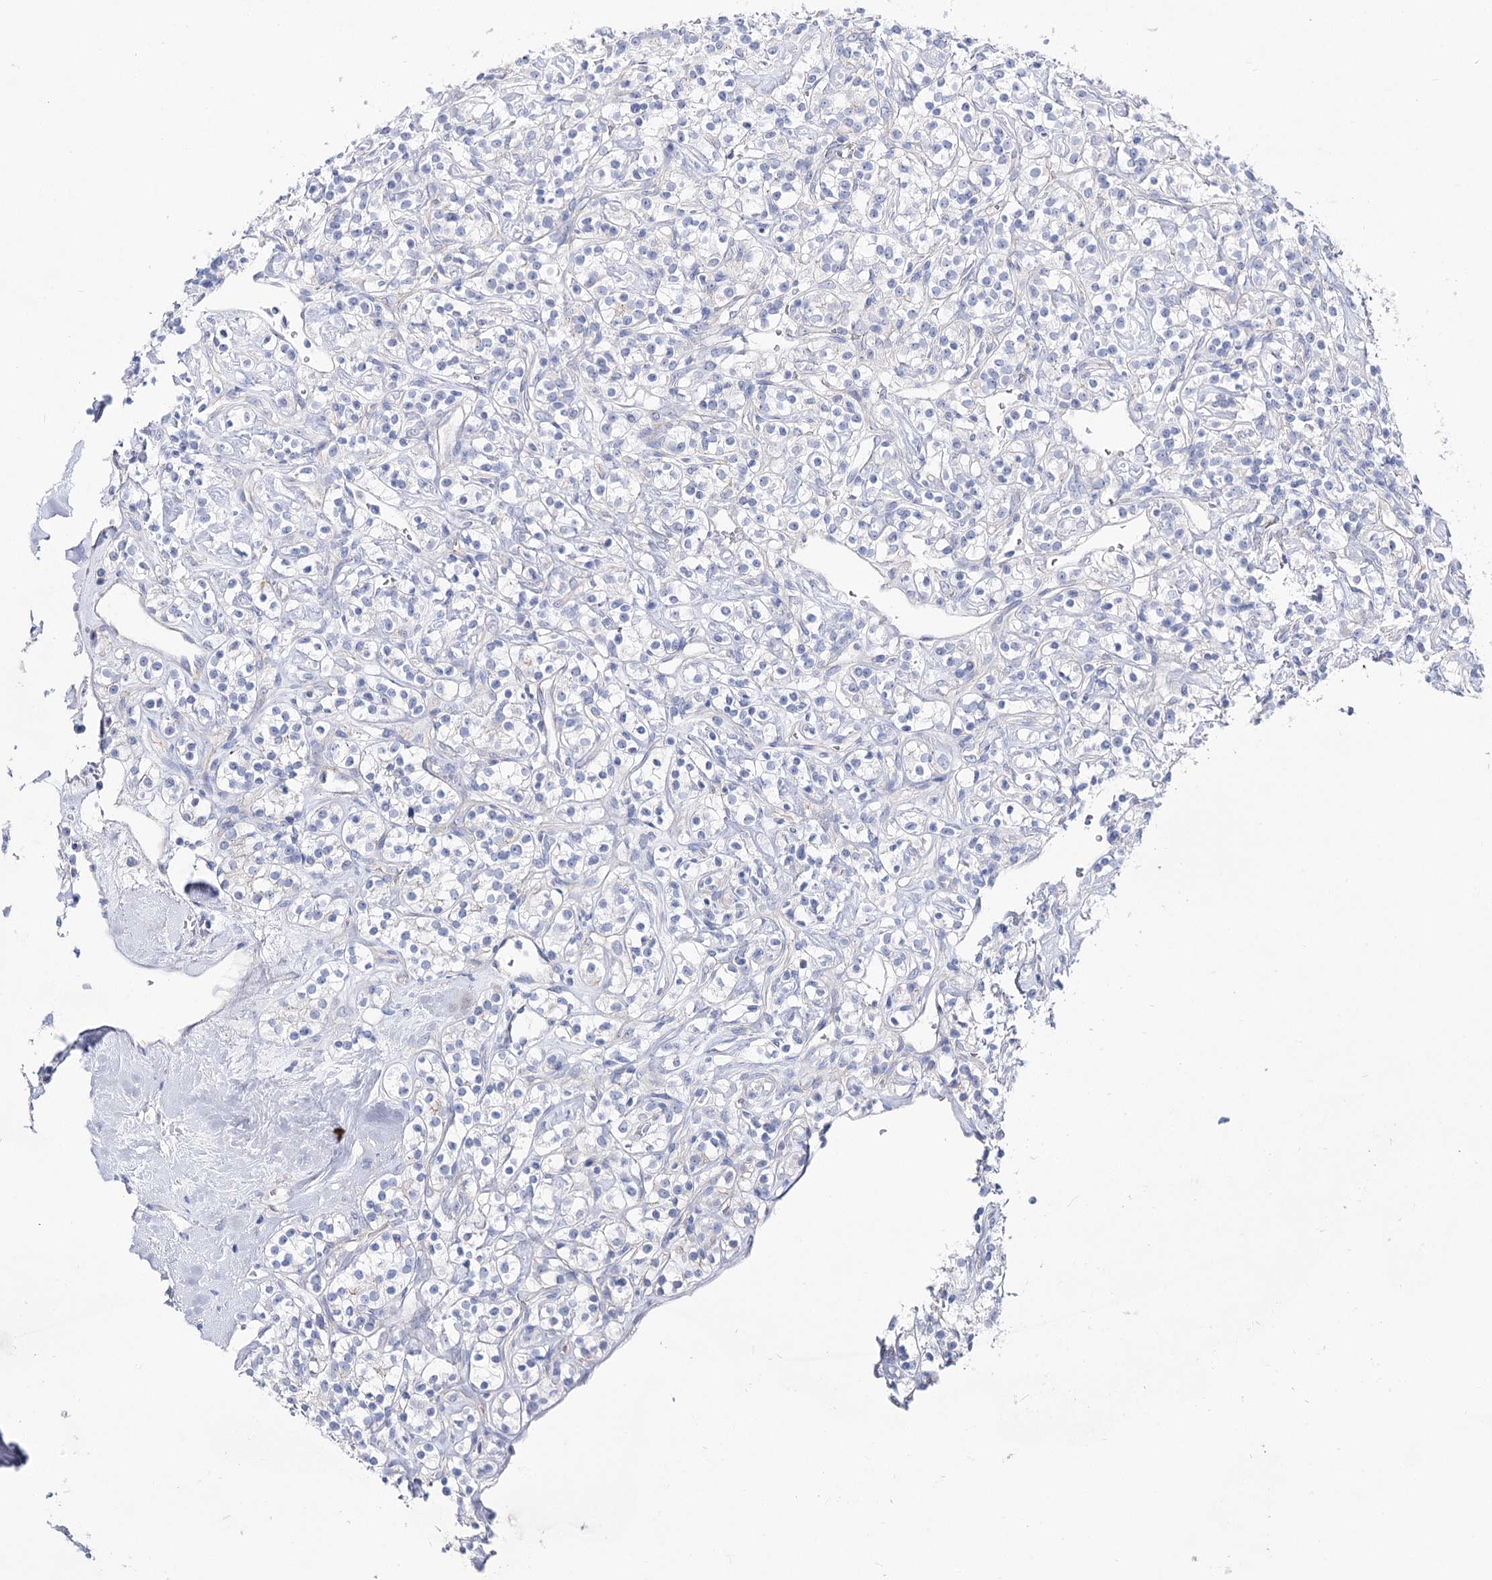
{"staining": {"intensity": "negative", "quantity": "none", "location": "none"}, "tissue": "renal cancer", "cell_type": "Tumor cells", "image_type": "cancer", "snomed": [{"axis": "morphology", "description": "Adenocarcinoma, NOS"}, {"axis": "topography", "description": "Kidney"}], "caption": "Immunohistochemistry (IHC) photomicrograph of neoplastic tissue: renal adenocarcinoma stained with DAB exhibits no significant protein positivity in tumor cells.", "gene": "NRAP", "patient": {"sex": "male", "age": 77}}